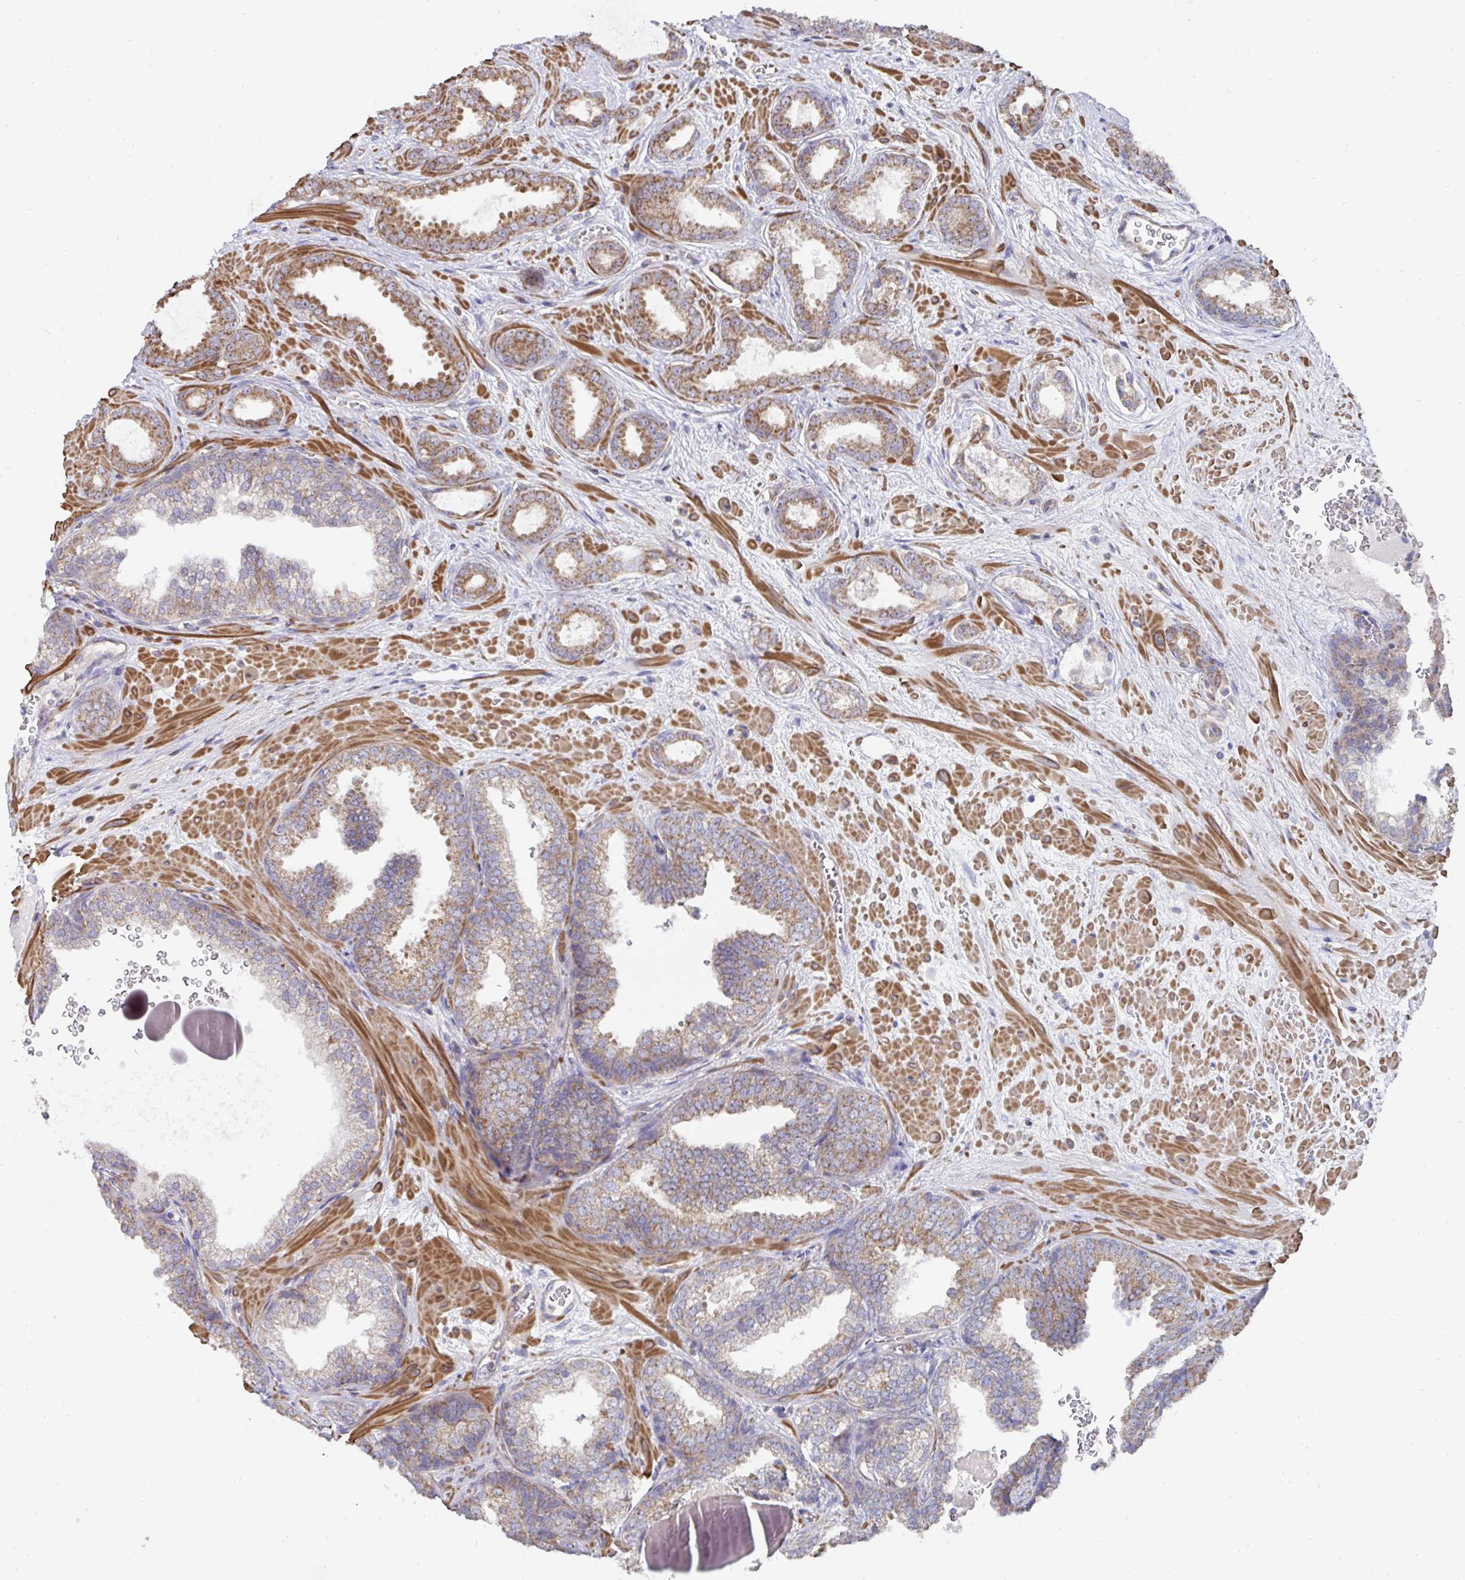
{"staining": {"intensity": "moderate", "quantity": ">75%", "location": "cytoplasmic/membranous"}, "tissue": "prostate cancer", "cell_type": "Tumor cells", "image_type": "cancer", "snomed": [{"axis": "morphology", "description": "Adenocarcinoma, High grade"}, {"axis": "topography", "description": "Prostate"}], "caption": "Immunohistochemistry (IHC) of prostate cancer (adenocarcinoma (high-grade)) displays medium levels of moderate cytoplasmic/membranous staining in about >75% of tumor cells. (DAB (3,3'-diaminobenzidine) IHC, brown staining for protein, blue staining for nuclei).", "gene": "DZANK1", "patient": {"sex": "male", "age": 58}}